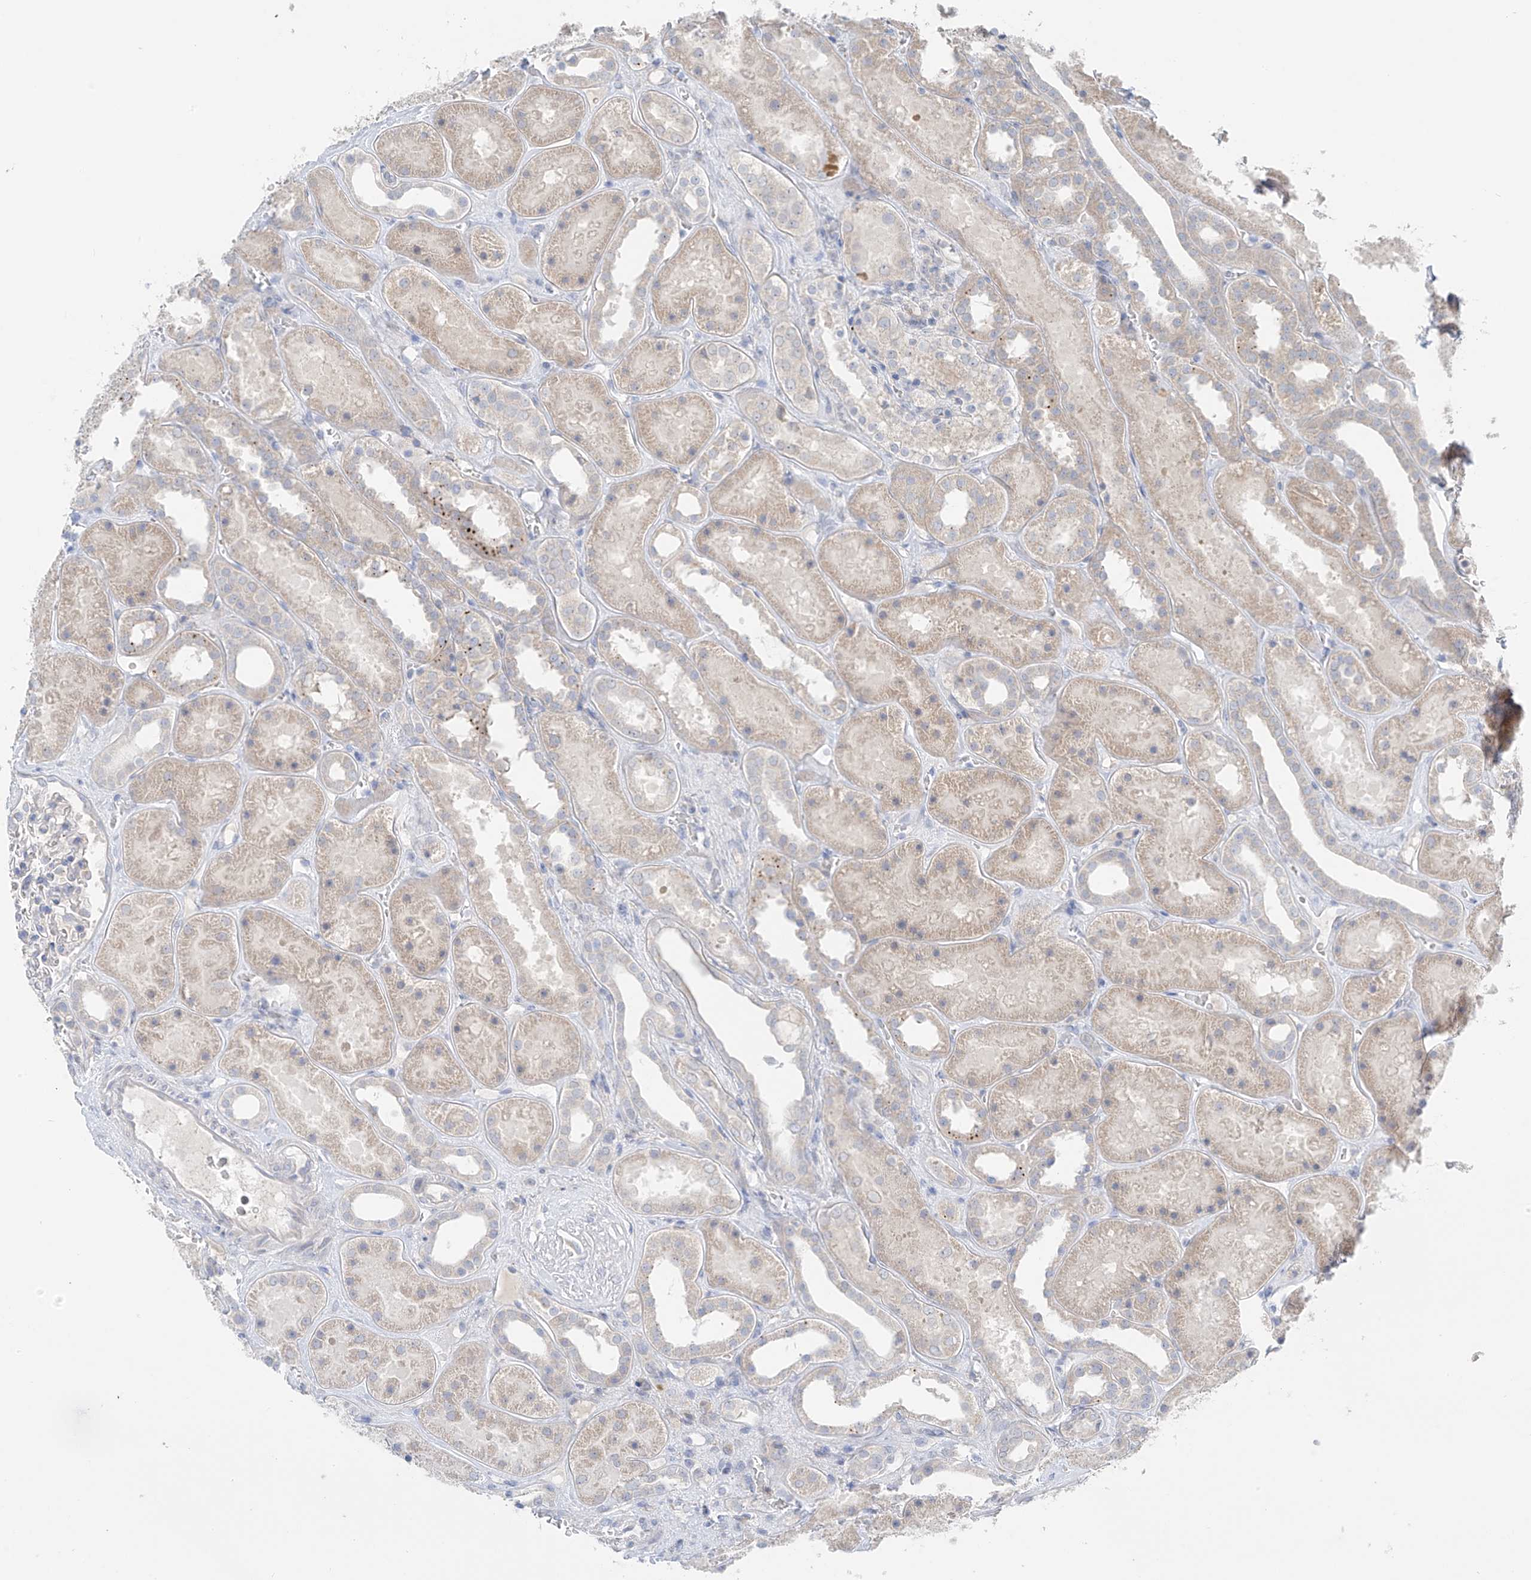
{"staining": {"intensity": "negative", "quantity": "none", "location": "none"}, "tissue": "kidney", "cell_type": "Cells in glomeruli", "image_type": "normal", "snomed": [{"axis": "morphology", "description": "Normal tissue, NOS"}, {"axis": "topography", "description": "Kidney"}], "caption": "Immunohistochemical staining of benign human kidney displays no significant positivity in cells in glomeruli. Nuclei are stained in blue.", "gene": "NALCN", "patient": {"sex": "female", "age": 41}}